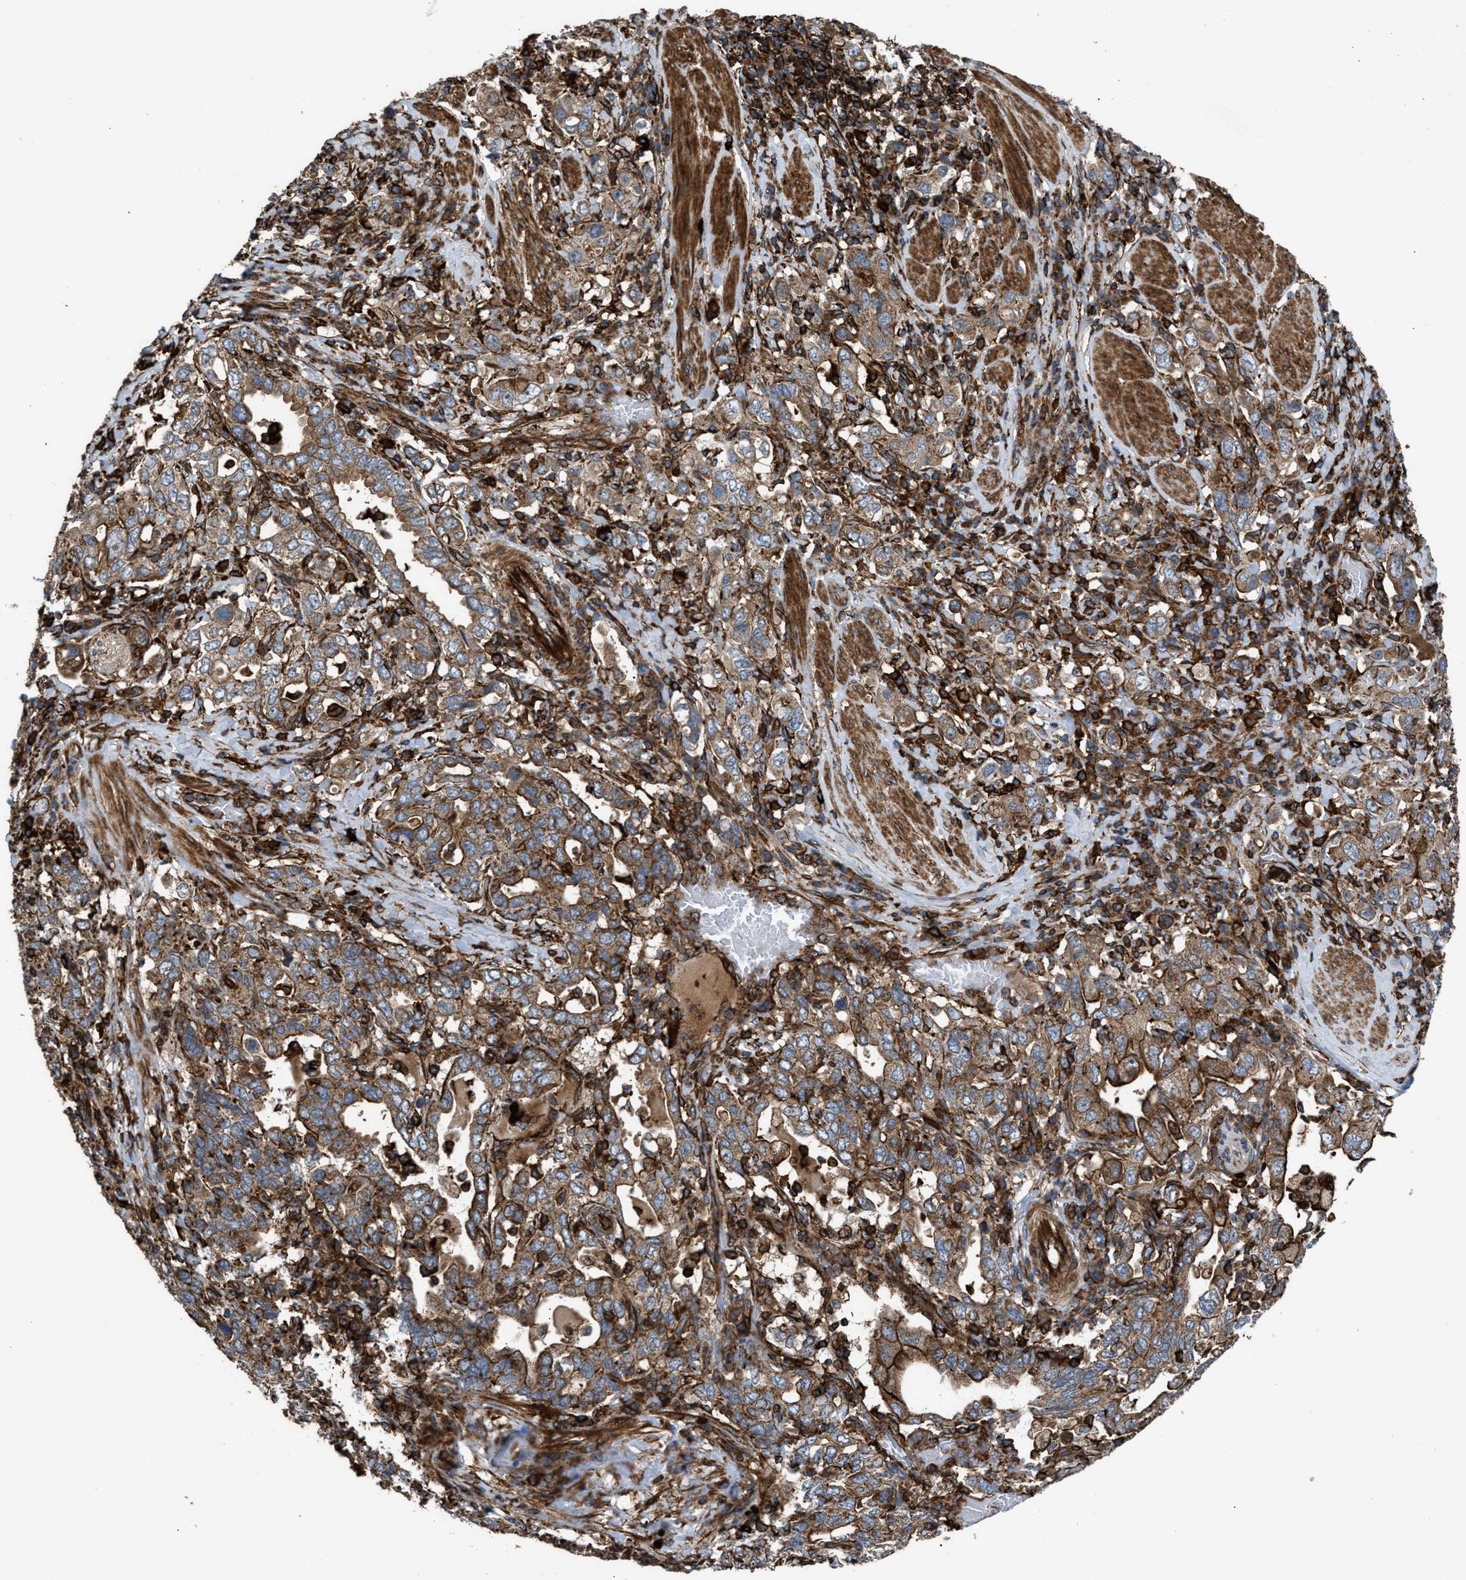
{"staining": {"intensity": "moderate", "quantity": ">75%", "location": "cytoplasmic/membranous"}, "tissue": "stomach cancer", "cell_type": "Tumor cells", "image_type": "cancer", "snomed": [{"axis": "morphology", "description": "Adenocarcinoma, NOS"}, {"axis": "topography", "description": "Stomach, upper"}], "caption": "Adenocarcinoma (stomach) was stained to show a protein in brown. There is medium levels of moderate cytoplasmic/membranous positivity in about >75% of tumor cells. (DAB IHC with brightfield microscopy, high magnification).", "gene": "EGLN1", "patient": {"sex": "male", "age": 62}}